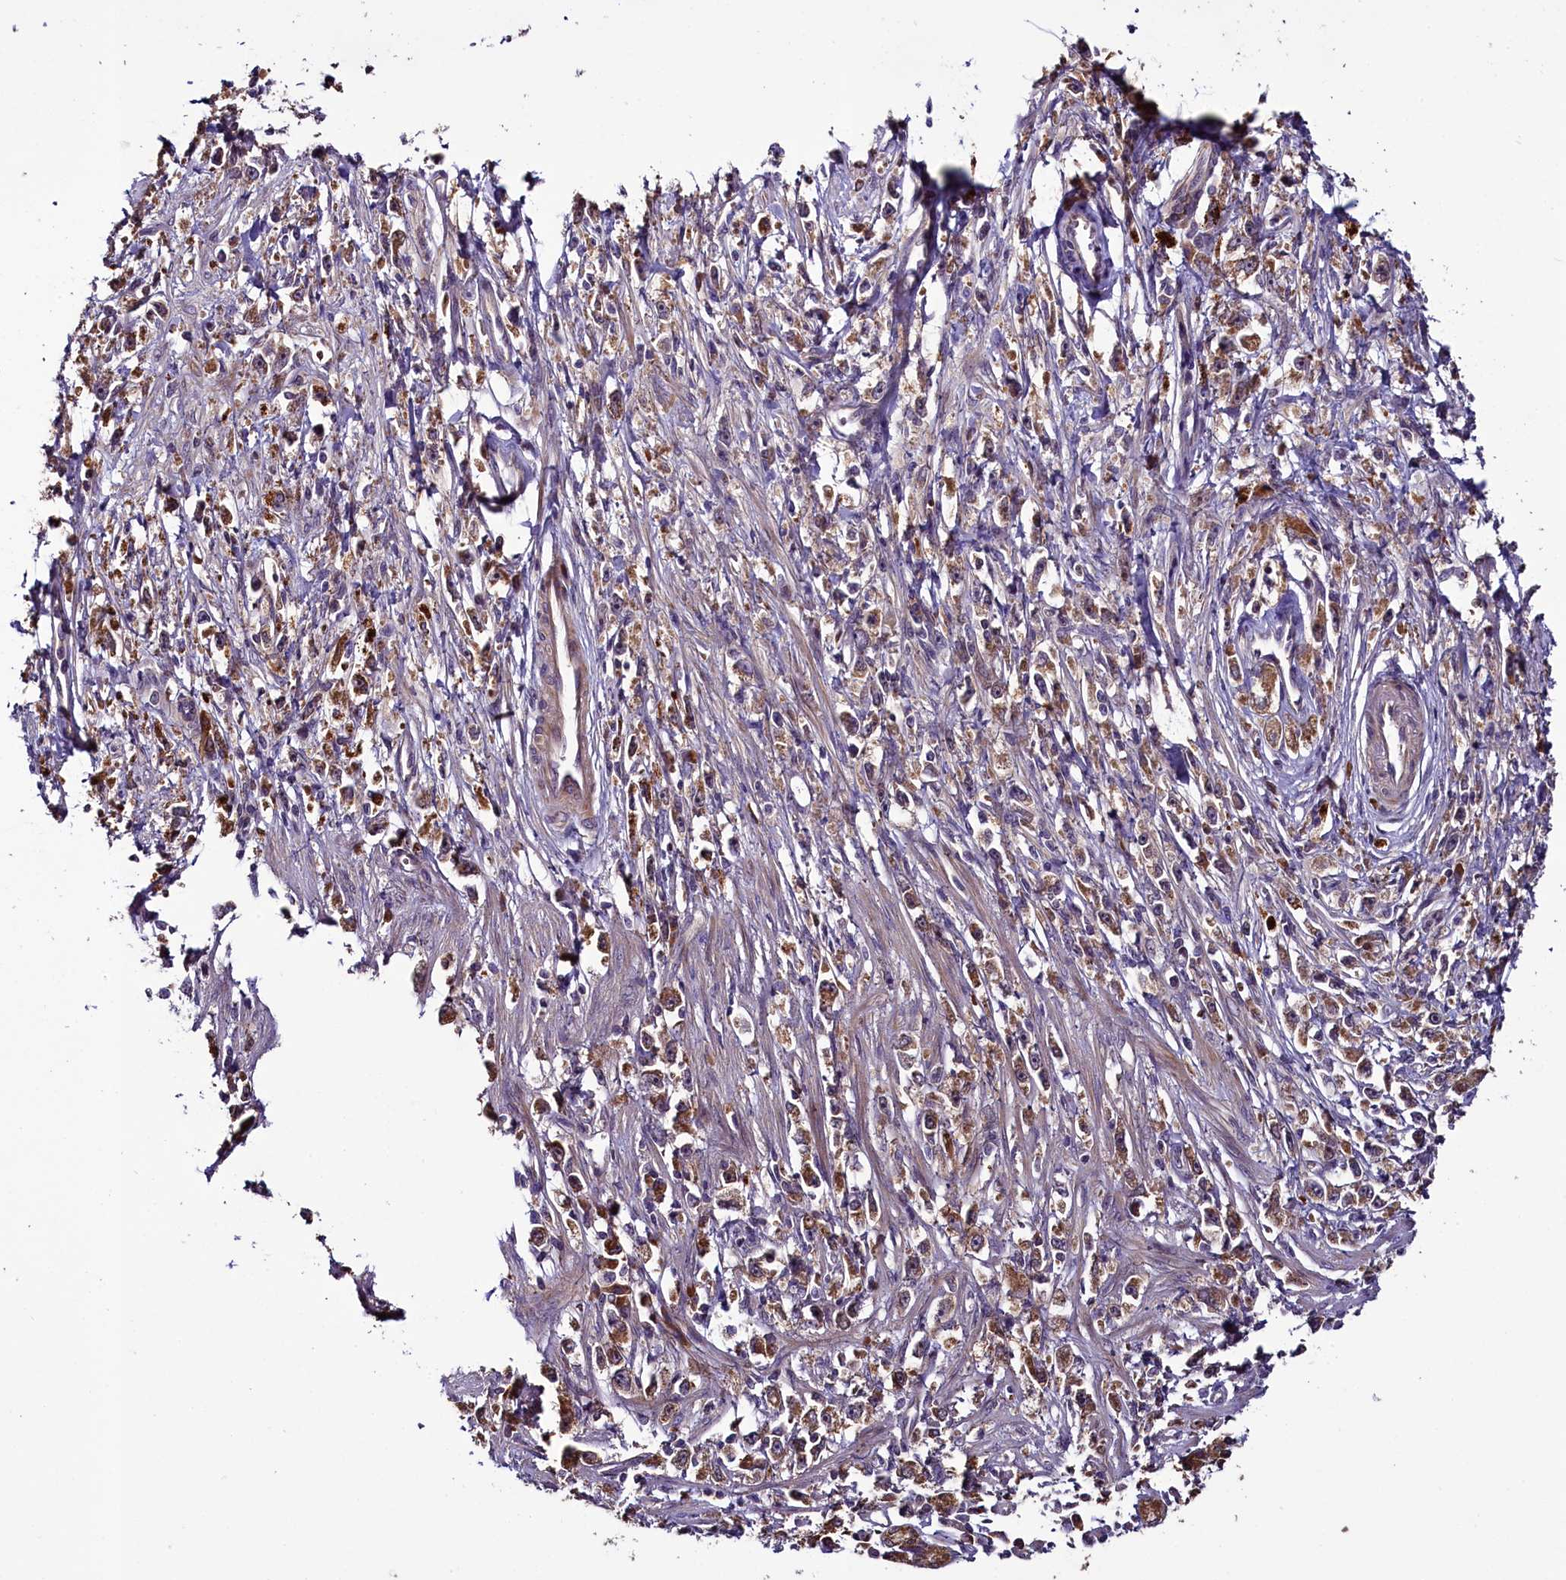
{"staining": {"intensity": "moderate", "quantity": ">75%", "location": "cytoplasmic/membranous"}, "tissue": "stomach cancer", "cell_type": "Tumor cells", "image_type": "cancer", "snomed": [{"axis": "morphology", "description": "Adenocarcinoma, NOS"}, {"axis": "topography", "description": "Stomach"}], "caption": "Human stomach adenocarcinoma stained with a protein marker shows moderate staining in tumor cells.", "gene": "RPUSD2", "patient": {"sex": "female", "age": 59}}